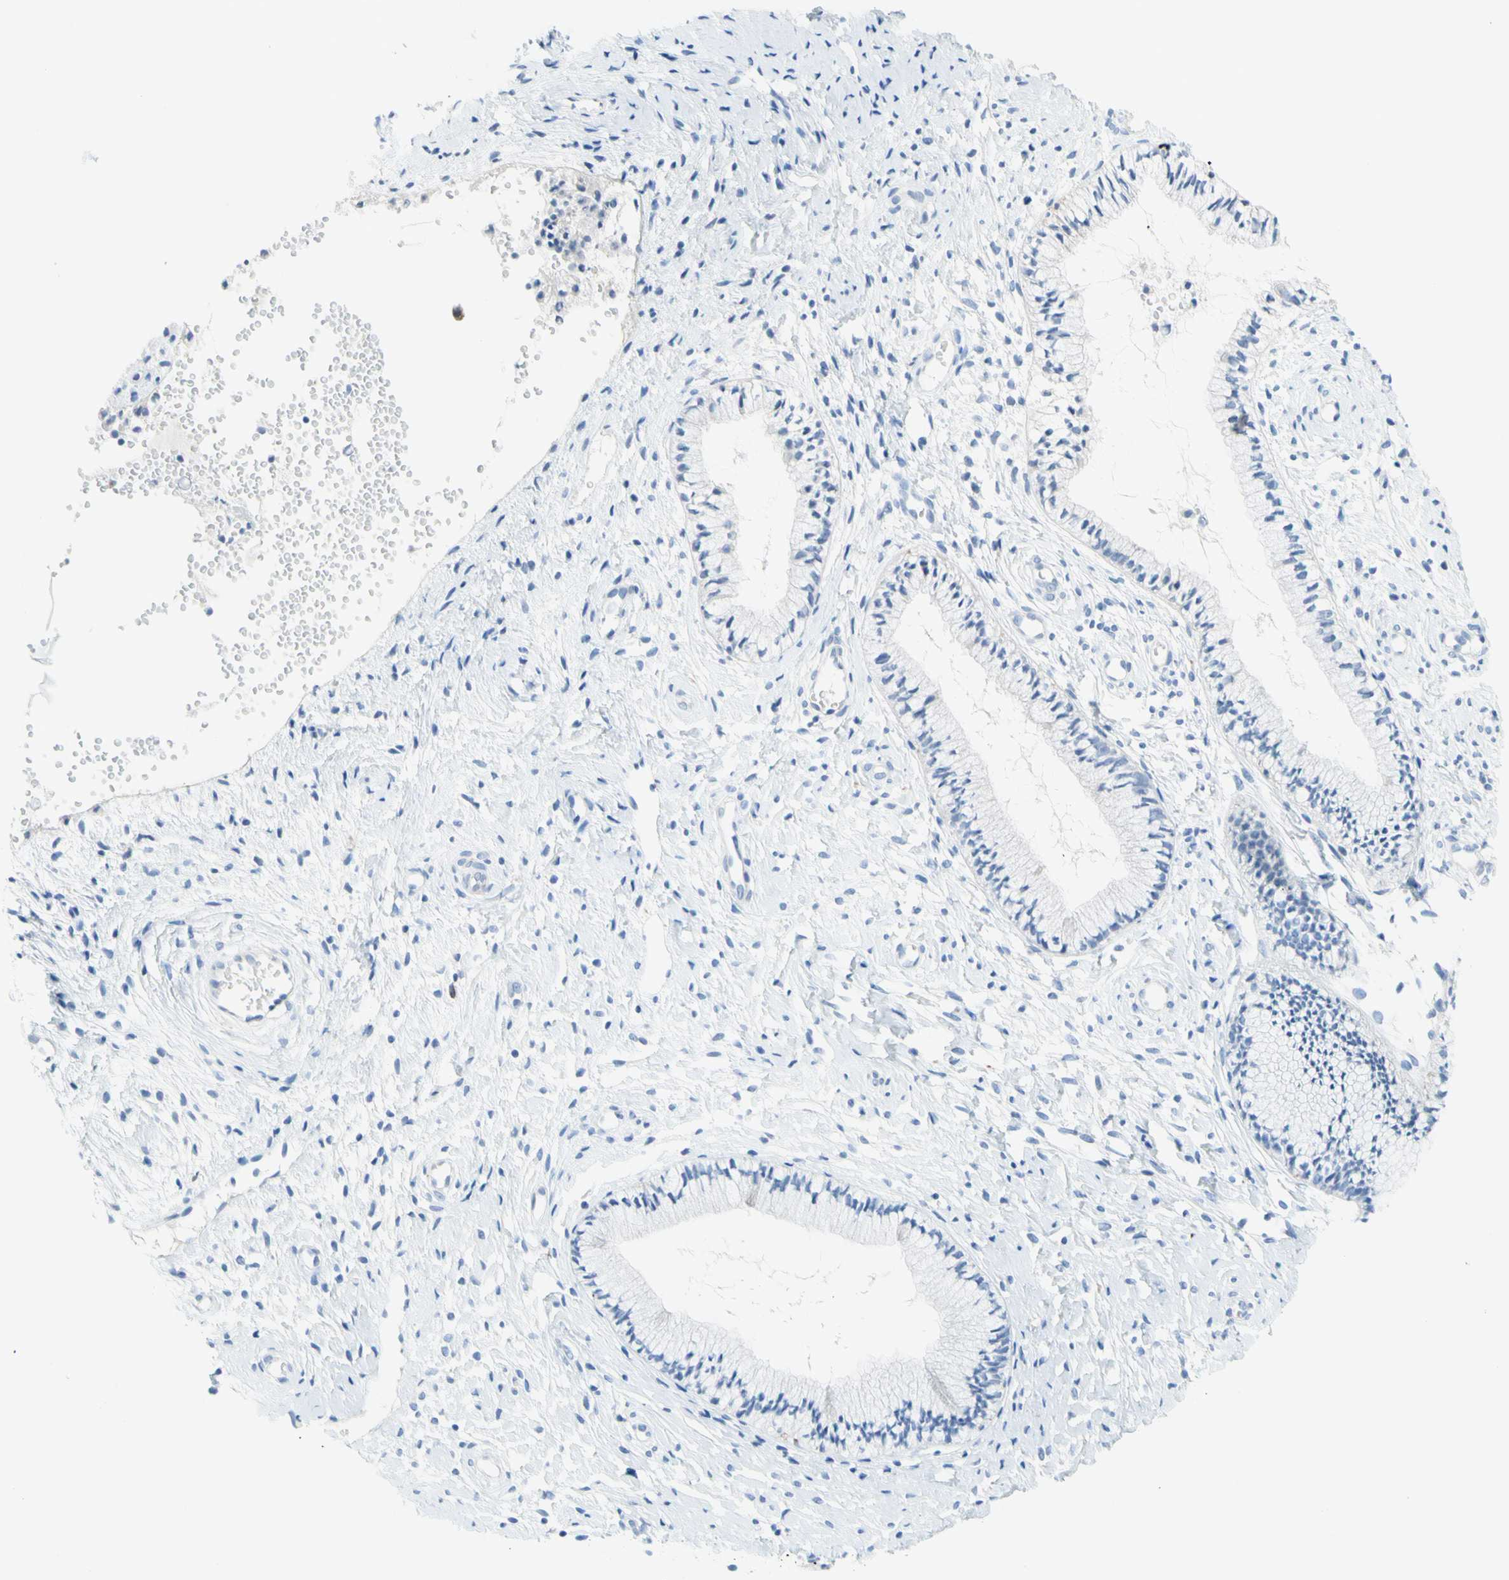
{"staining": {"intensity": "negative", "quantity": "none", "location": "none"}, "tissue": "cervix", "cell_type": "Glandular cells", "image_type": "normal", "snomed": [{"axis": "morphology", "description": "Normal tissue, NOS"}, {"axis": "topography", "description": "Cervix"}], "caption": "An image of cervix stained for a protein shows no brown staining in glandular cells.", "gene": "CYSLTR1", "patient": {"sex": "female", "age": 46}}